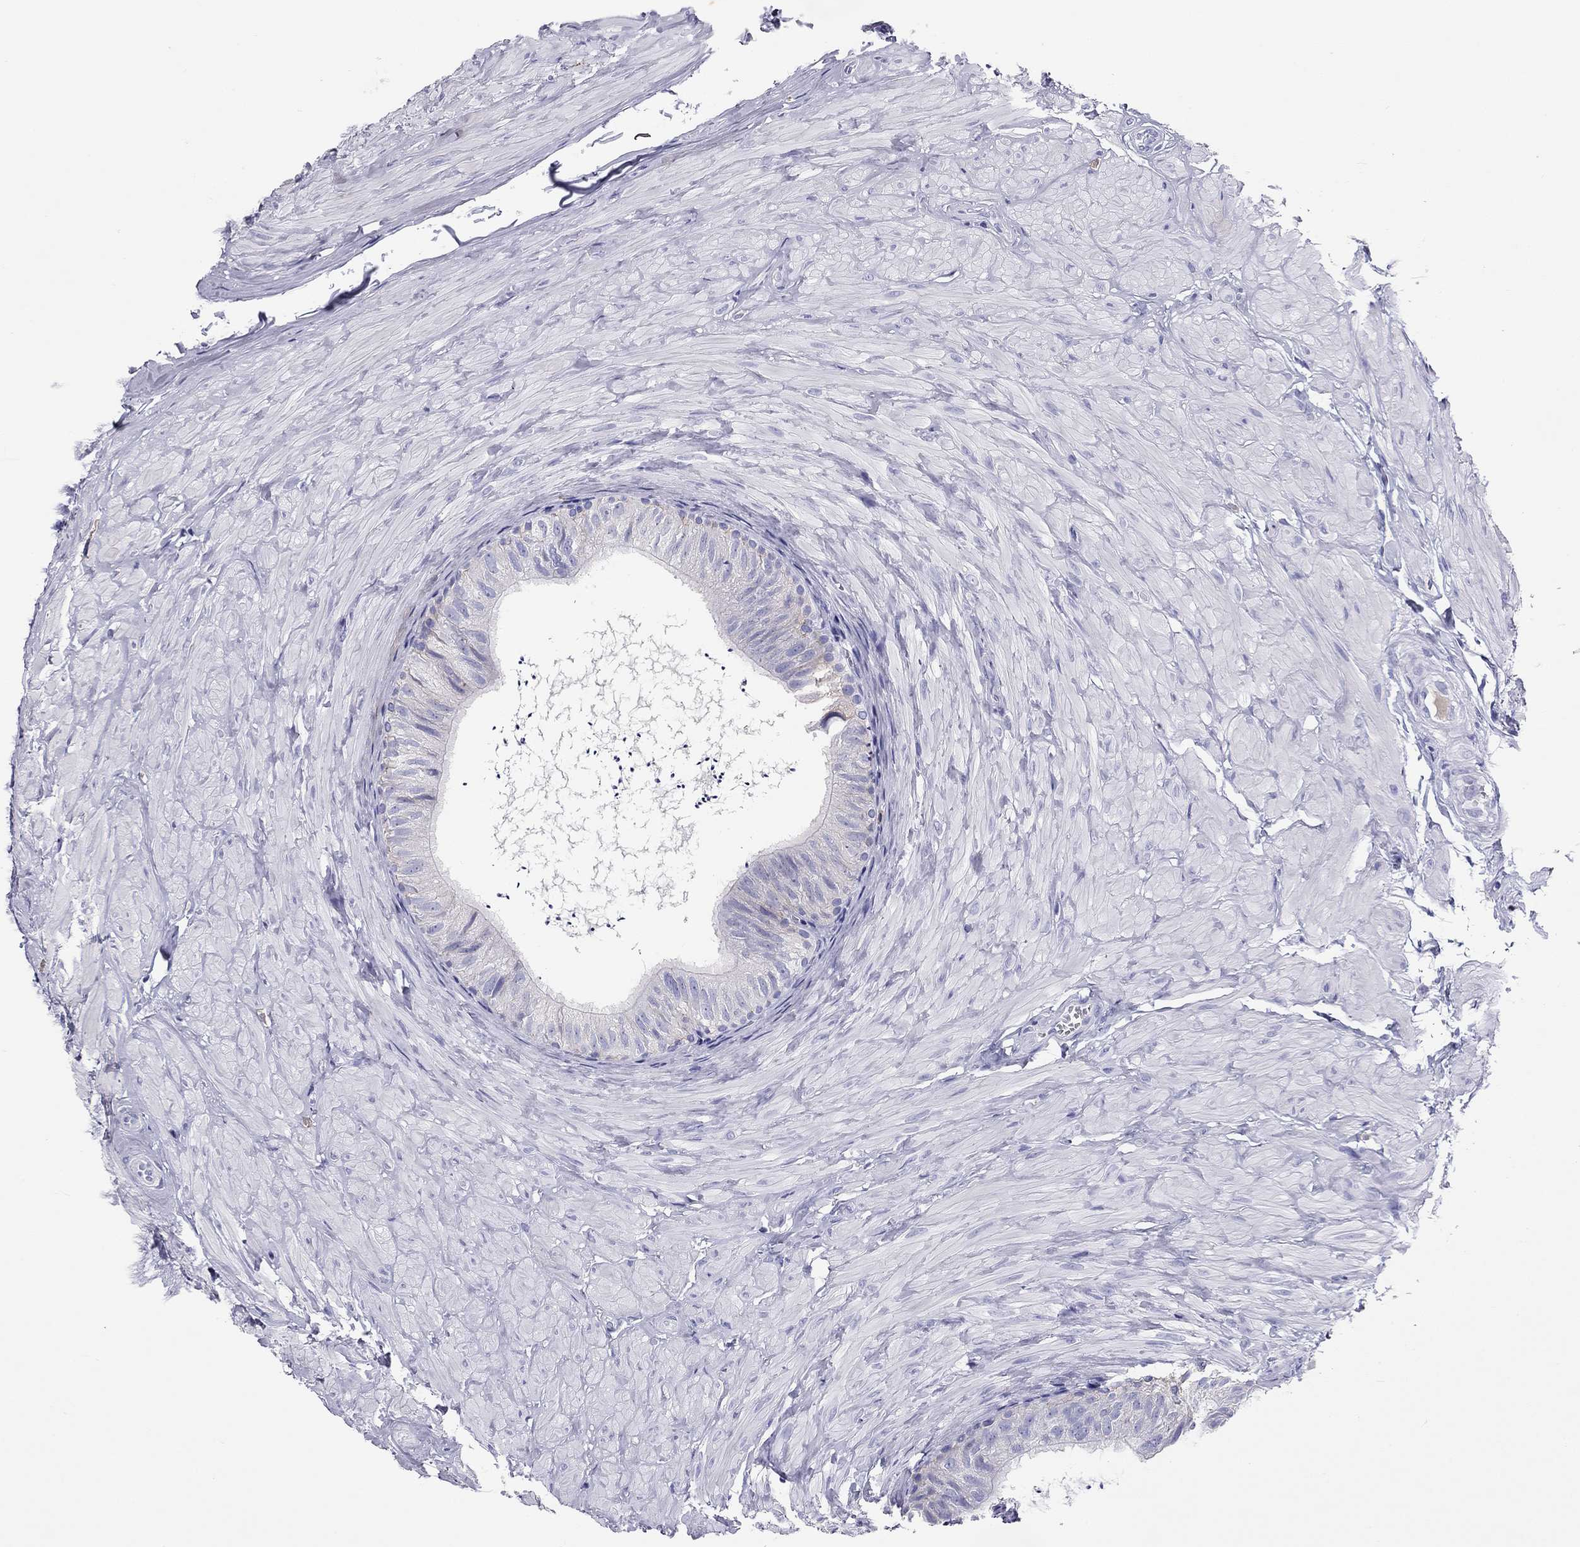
{"staining": {"intensity": "negative", "quantity": "none", "location": "none"}, "tissue": "epididymis", "cell_type": "Glandular cells", "image_type": "normal", "snomed": [{"axis": "morphology", "description": "Normal tissue, NOS"}, {"axis": "topography", "description": "Epididymis"}], "caption": "Epididymis stained for a protein using IHC reveals no expression glandular cells.", "gene": "CALHM1", "patient": {"sex": "male", "age": 32}}